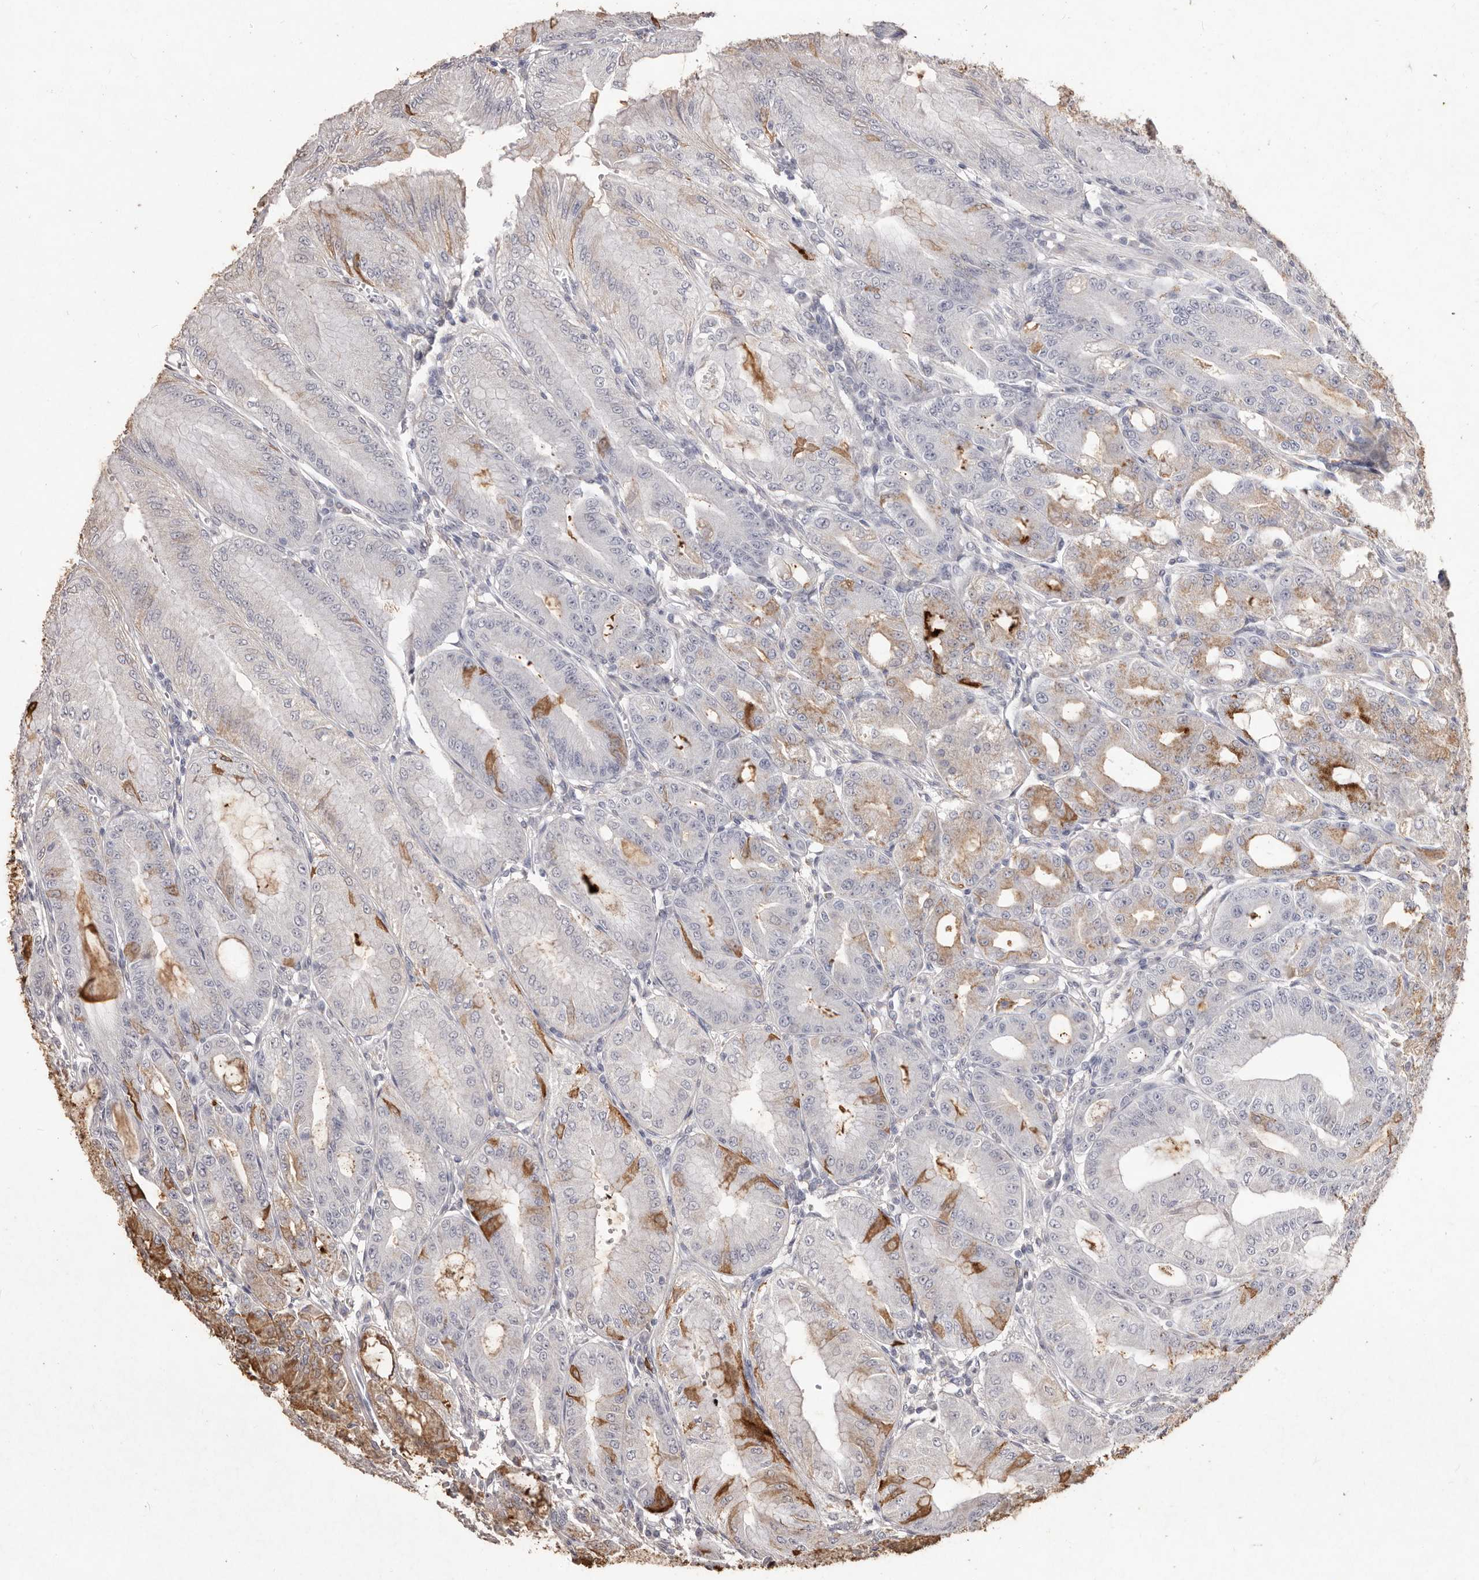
{"staining": {"intensity": "strong", "quantity": "<25%", "location": "cytoplasmic/membranous"}, "tissue": "stomach", "cell_type": "Glandular cells", "image_type": "normal", "snomed": [{"axis": "morphology", "description": "Normal tissue, NOS"}, {"axis": "topography", "description": "Stomach, lower"}], "caption": "This photomicrograph reveals benign stomach stained with immunohistochemistry to label a protein in brown. The cytoplasmic/membranous of glandular cells show strong positivity for the protein. Nuclei are counter-stained blue.", "gene": "PRSS27", "patient": {"sex": "male", "age": 71}}